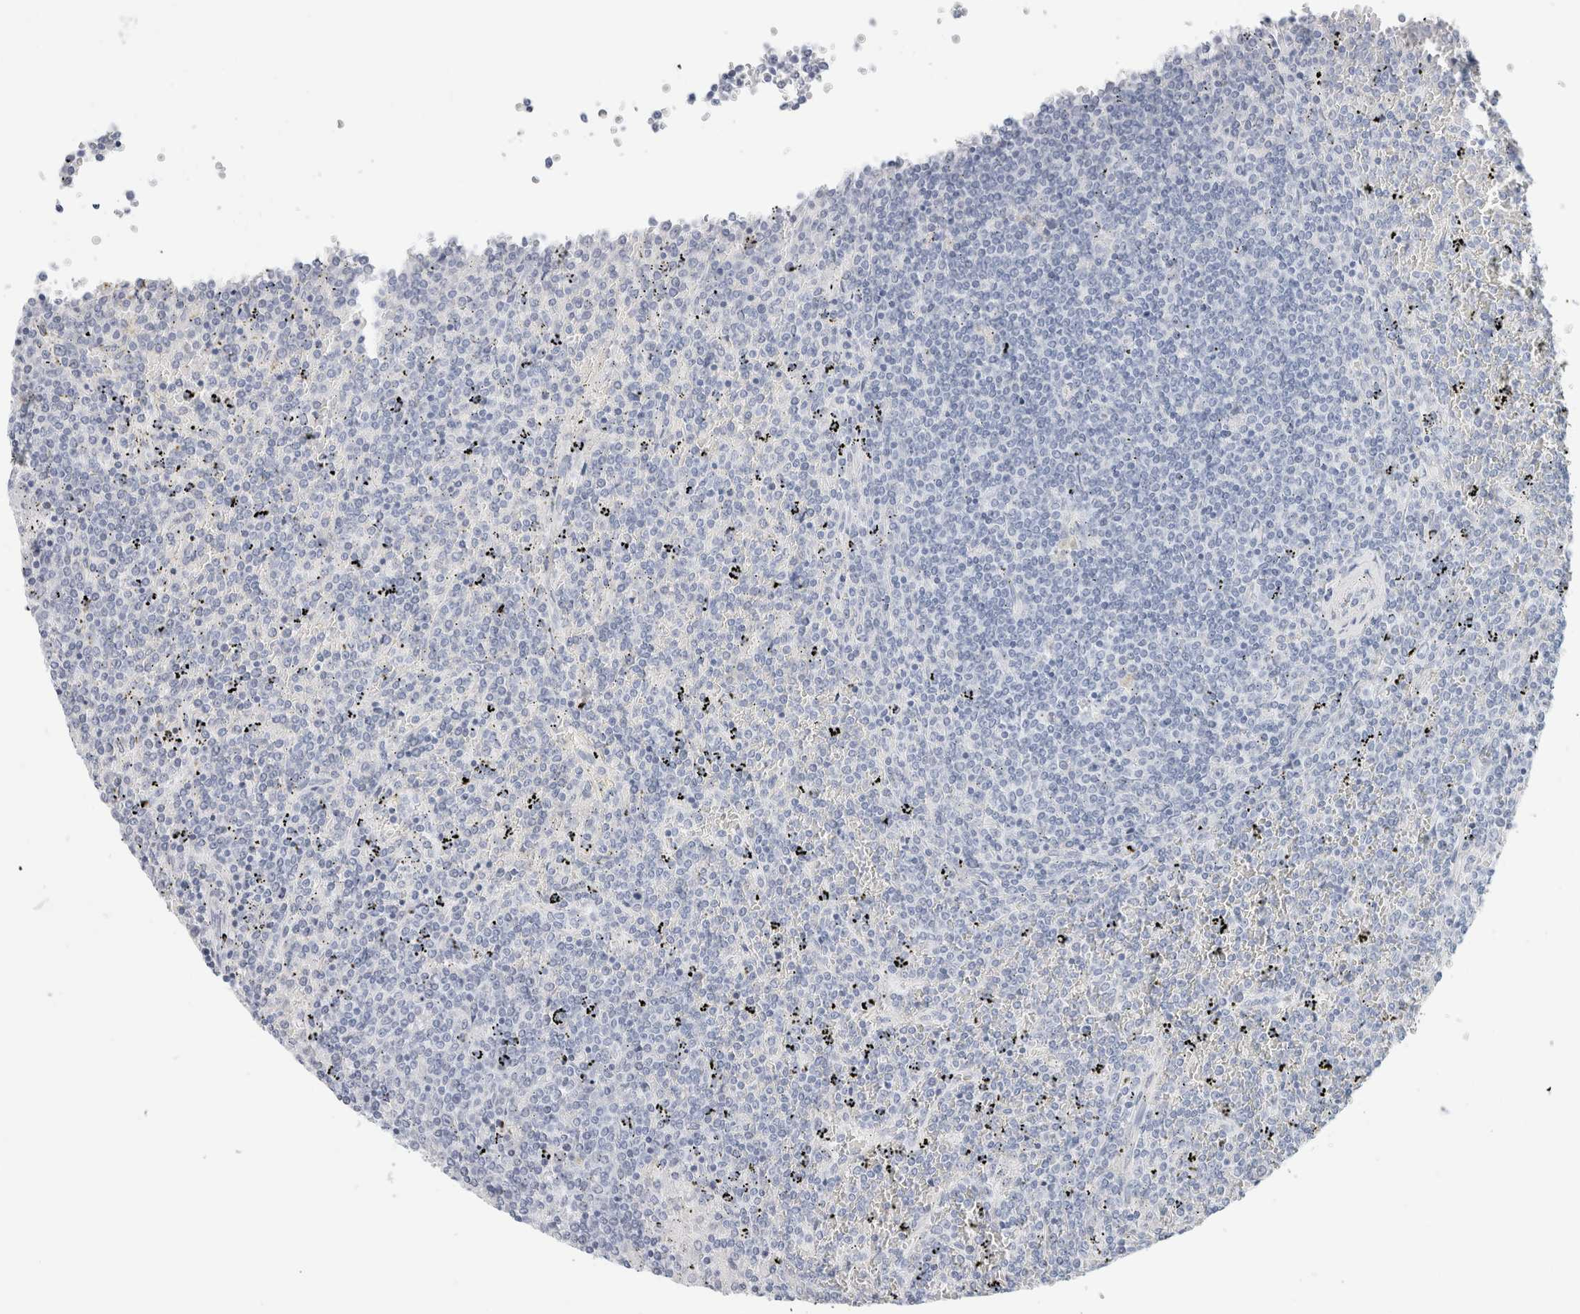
{"staining": {"intensity": "negative", "quantity": "none", "location": "none"}, "tissue": "lymphoma", "cell_type": "Tumor cells", "image_type": "cancer", "snomed": [{"axis": "morphology", "description": "Malignant lymphoma, non-Hodgkin's type, Low grade"}, {"axis": "topography", "description": "Spleen"}], "caption": "IHC photomicrograph of malignant lymphoma, non-Hodgkin's type (low-grade) stained for a protein (brown), which displays no staining in tumor cells.", "gene": "RTN4", "patient": {"sex": "female", "age": 19}}